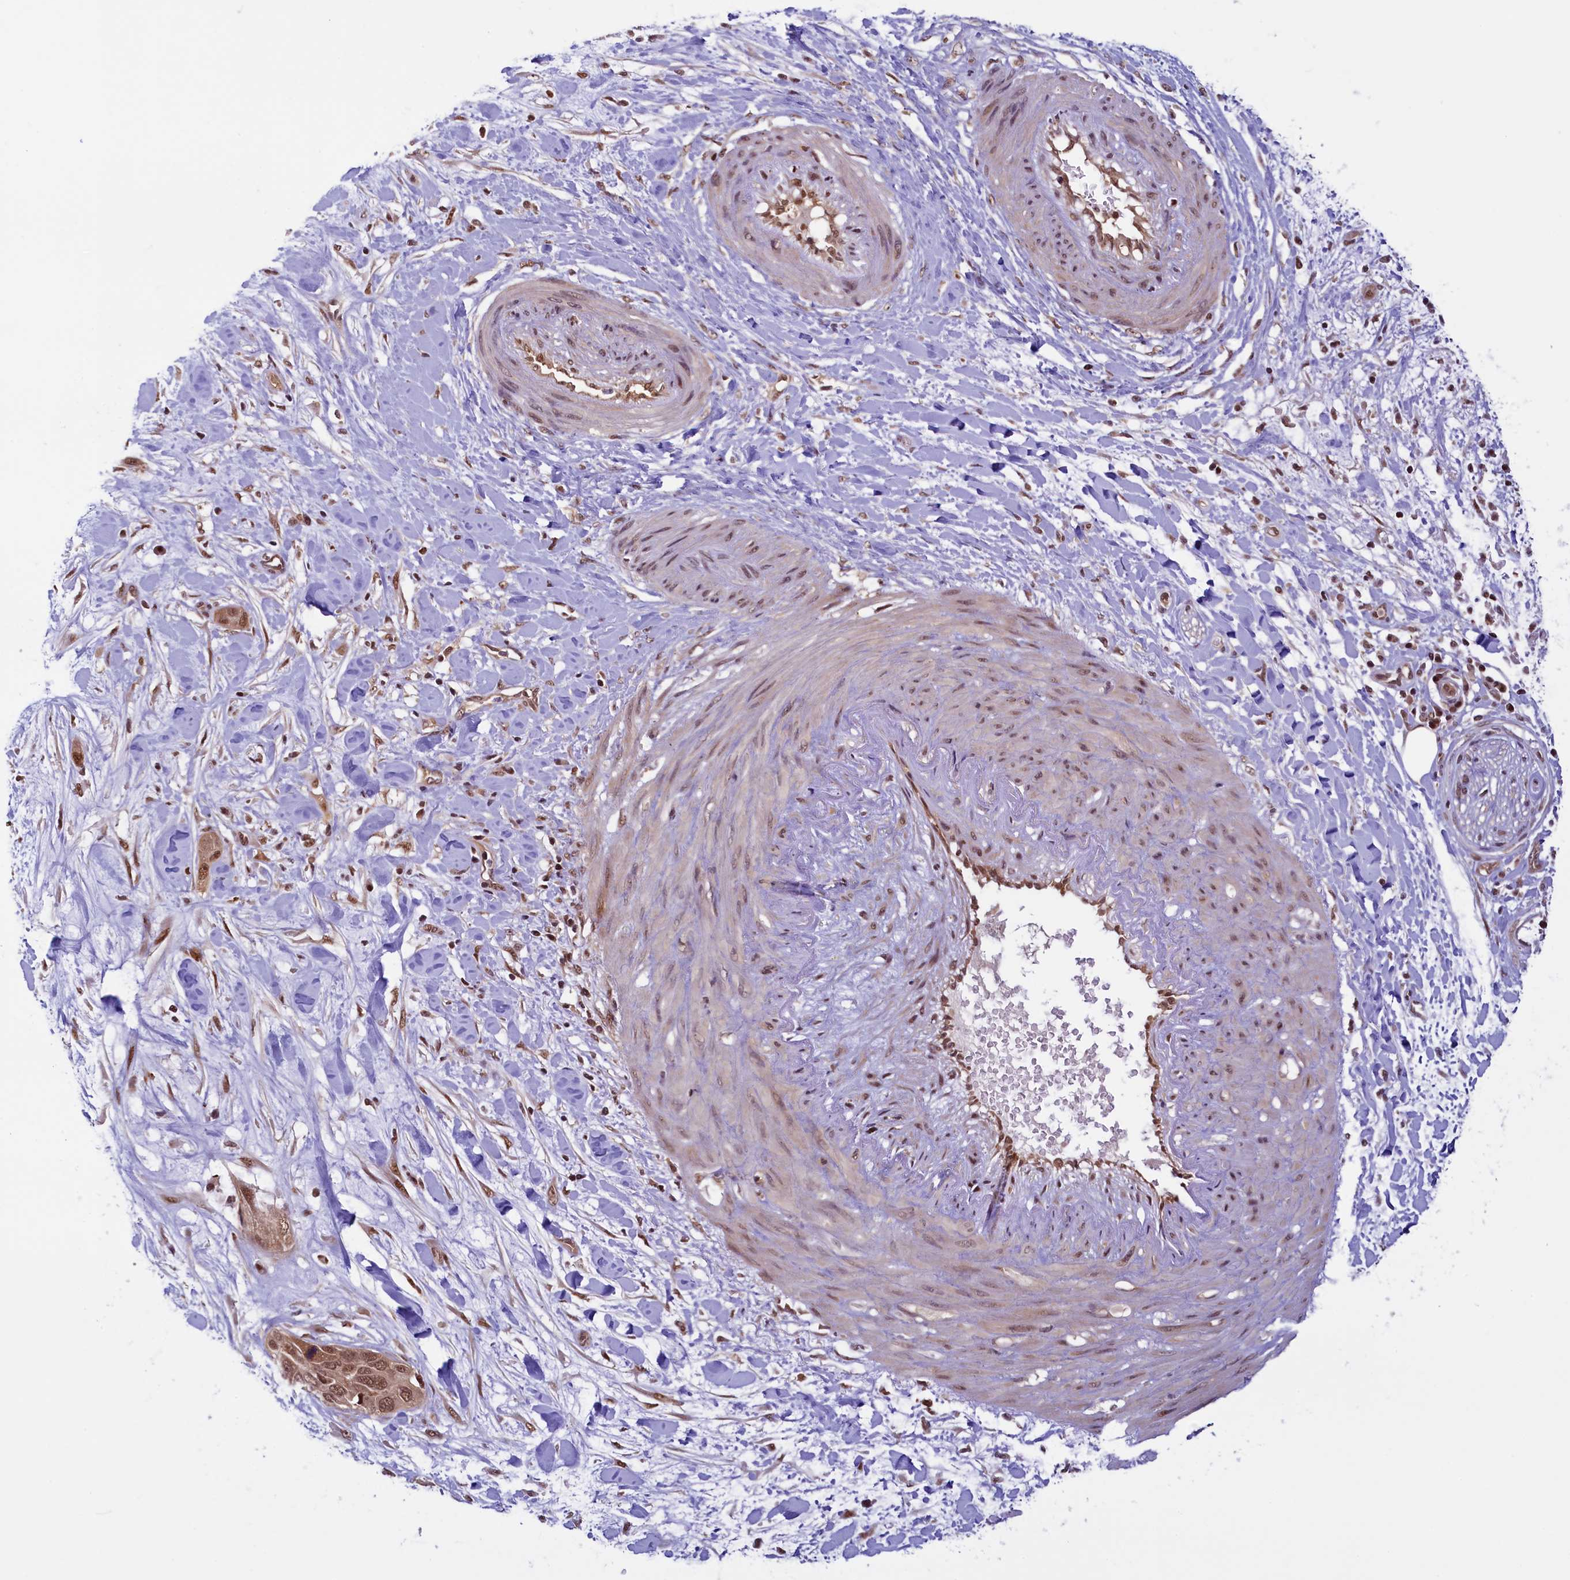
{"staining": {"intensity": "moderate", "quantity": ">75%", "location": "cytoplasmic/membranous,nuclear"}, "tissue": "pancreatic cancer", "cell_type": "Tumor cells", "image_type": "cancer", "snomed": [{"axis": "morphology", "description": "Adenocarcinoma, NOS"}, {"axis": "topography", "description": "Pancreas"}], "caption": "An image showing moderate cytoplasmic/membranous and nuclear expression in approximately >75% of tumor cells in adenocarcinoma (pancreatic), as visualized by brown immunohistochemical staining.", "gene": "SLC7A6OS", "patient": {"sex": "female", "age": 60}}